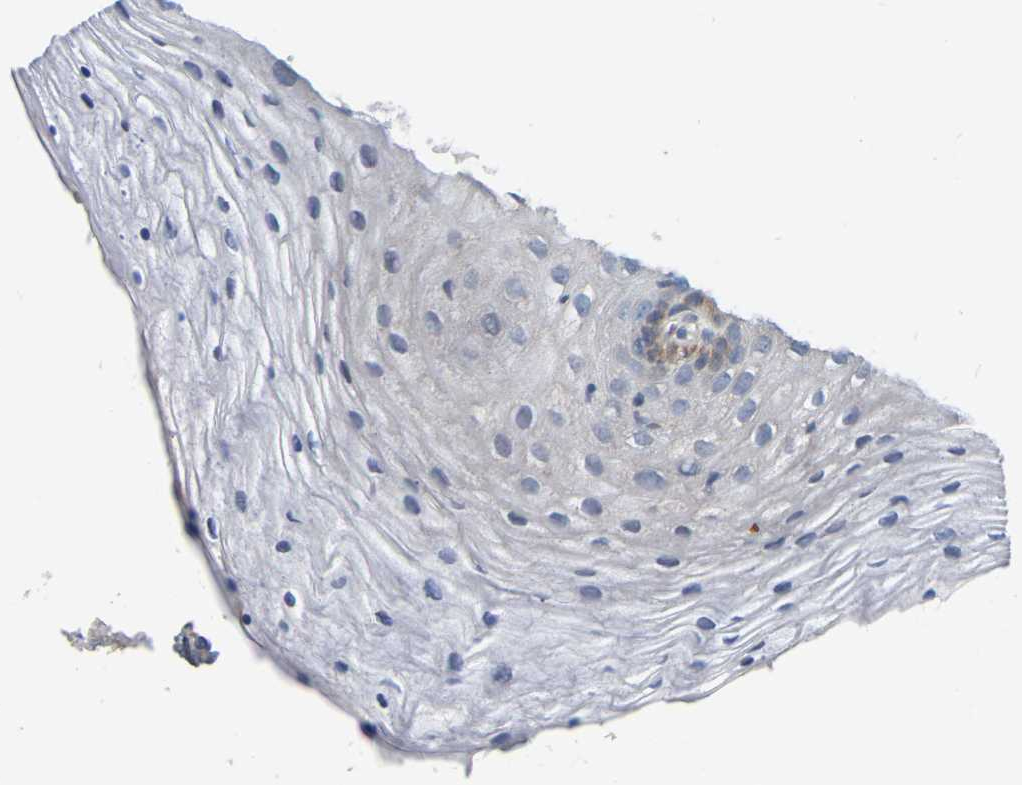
{"staining": {"intensity": "negative", "quantity": "none", "location": "none"}, "tissue": "vagina", "cell_type": "Squamous epithelial cells", "image_type": "normal", "snomed": [{"axis": "morphology", "description": "Normal tissue, NOS"}, {"axis": "topography", "description": "Vagina"}], "caption": "The immunohistochemistry (IHC) image has no significant positivity in squamous epithelial cells of vagina.", "gene": "SSH1", "patient": {"sex": "female", "age": 32}}